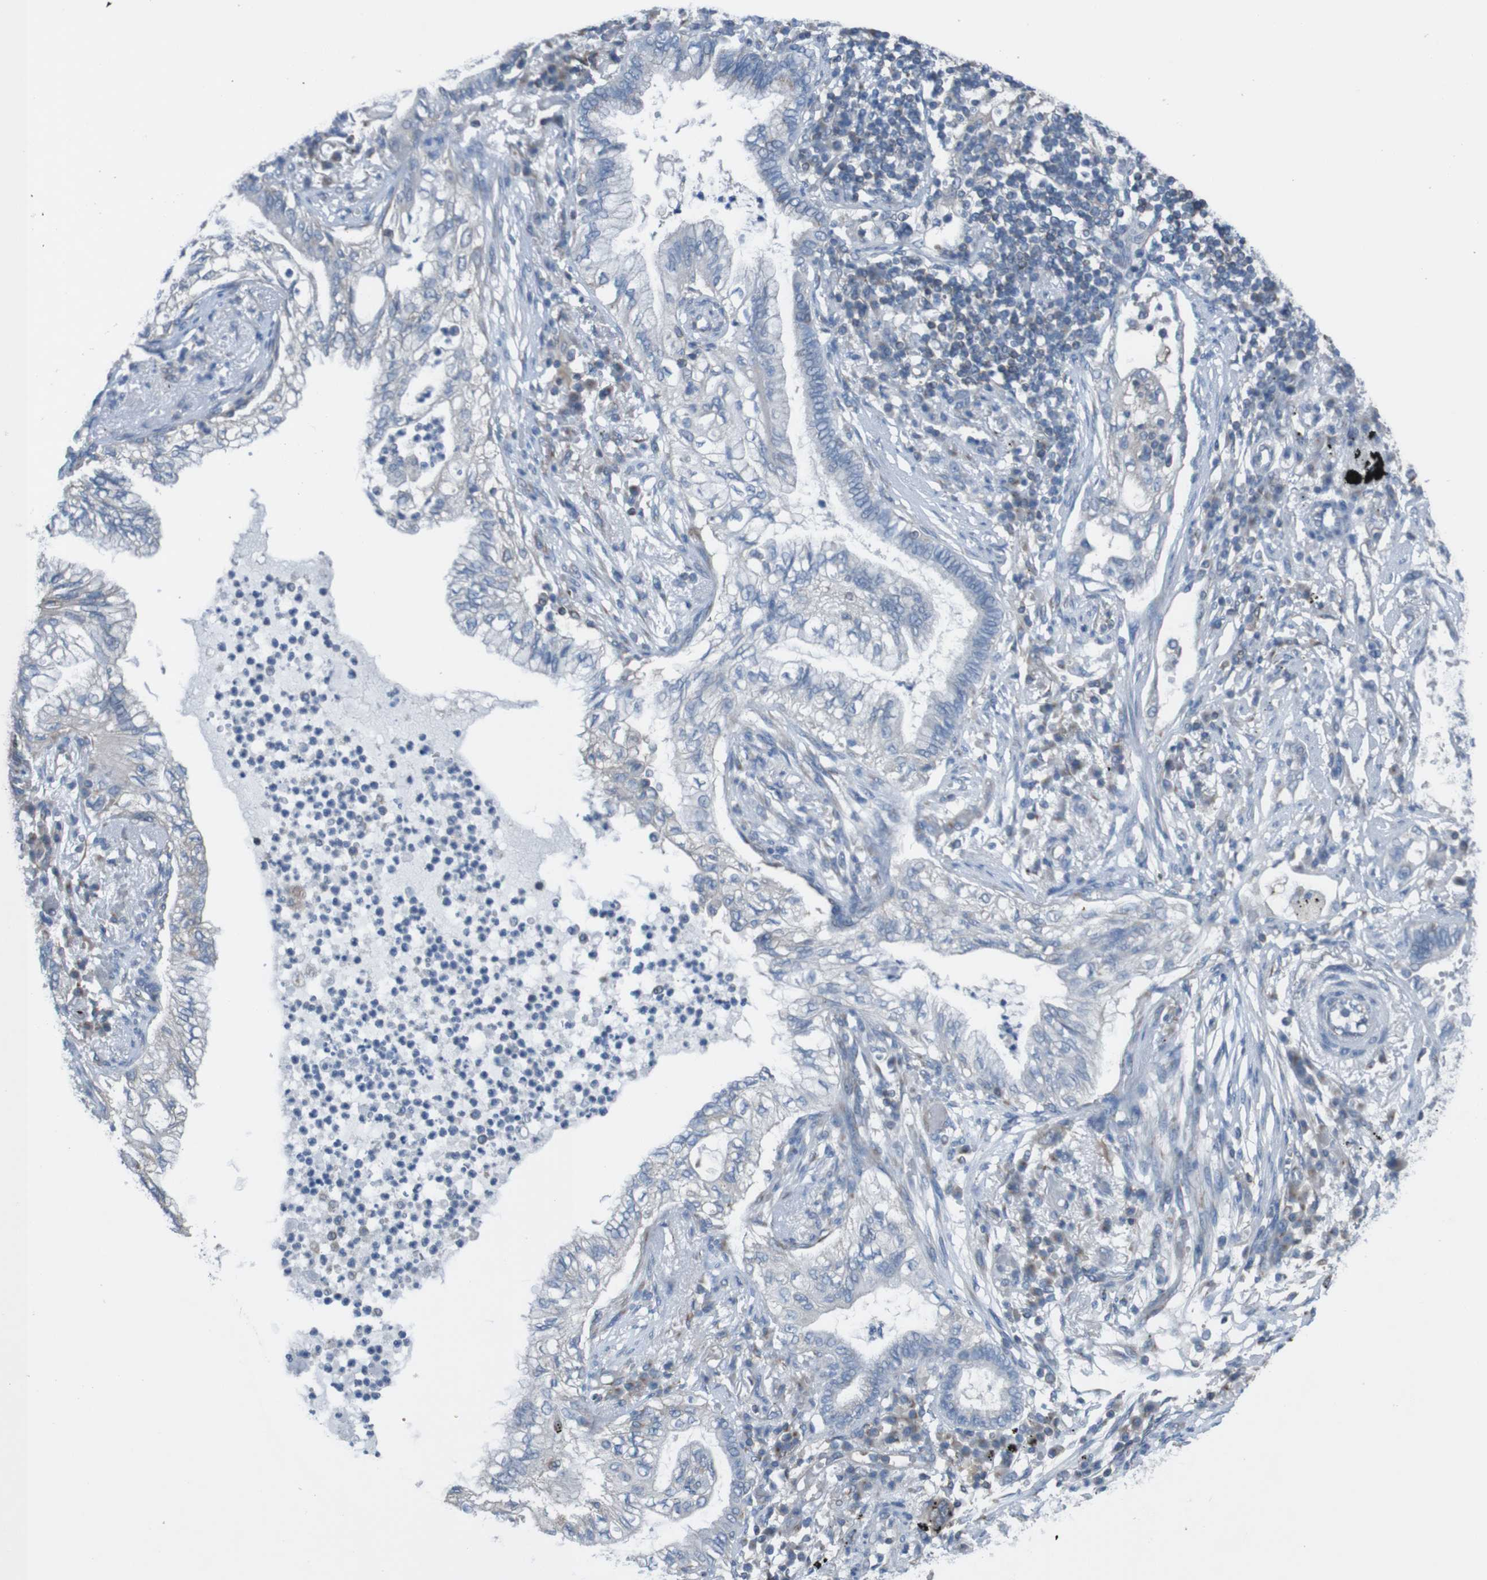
{"staining": {"intensity": "negative", "quantity": "none", "location": "none"}, "tissue": "lung cancer", "cell_type": "Tumor cells", "image_type": "cancer", "snomed": [{"axis": "morphology", "description": "Normal tissue, NOS"}, {"axis": "morphology", "description": "Adenocarcinoma, NOS"}, {"axis": "topography", "description": "Bronchus"}, {"axis": "topography", "description": "Lung"}], "caption": "Immunohistochemistry of human lung adenocarcinoma exhibits no expression in tumor cells.", "gene": "MINAR1", "patient": {"sex": "female", "age": 70}}